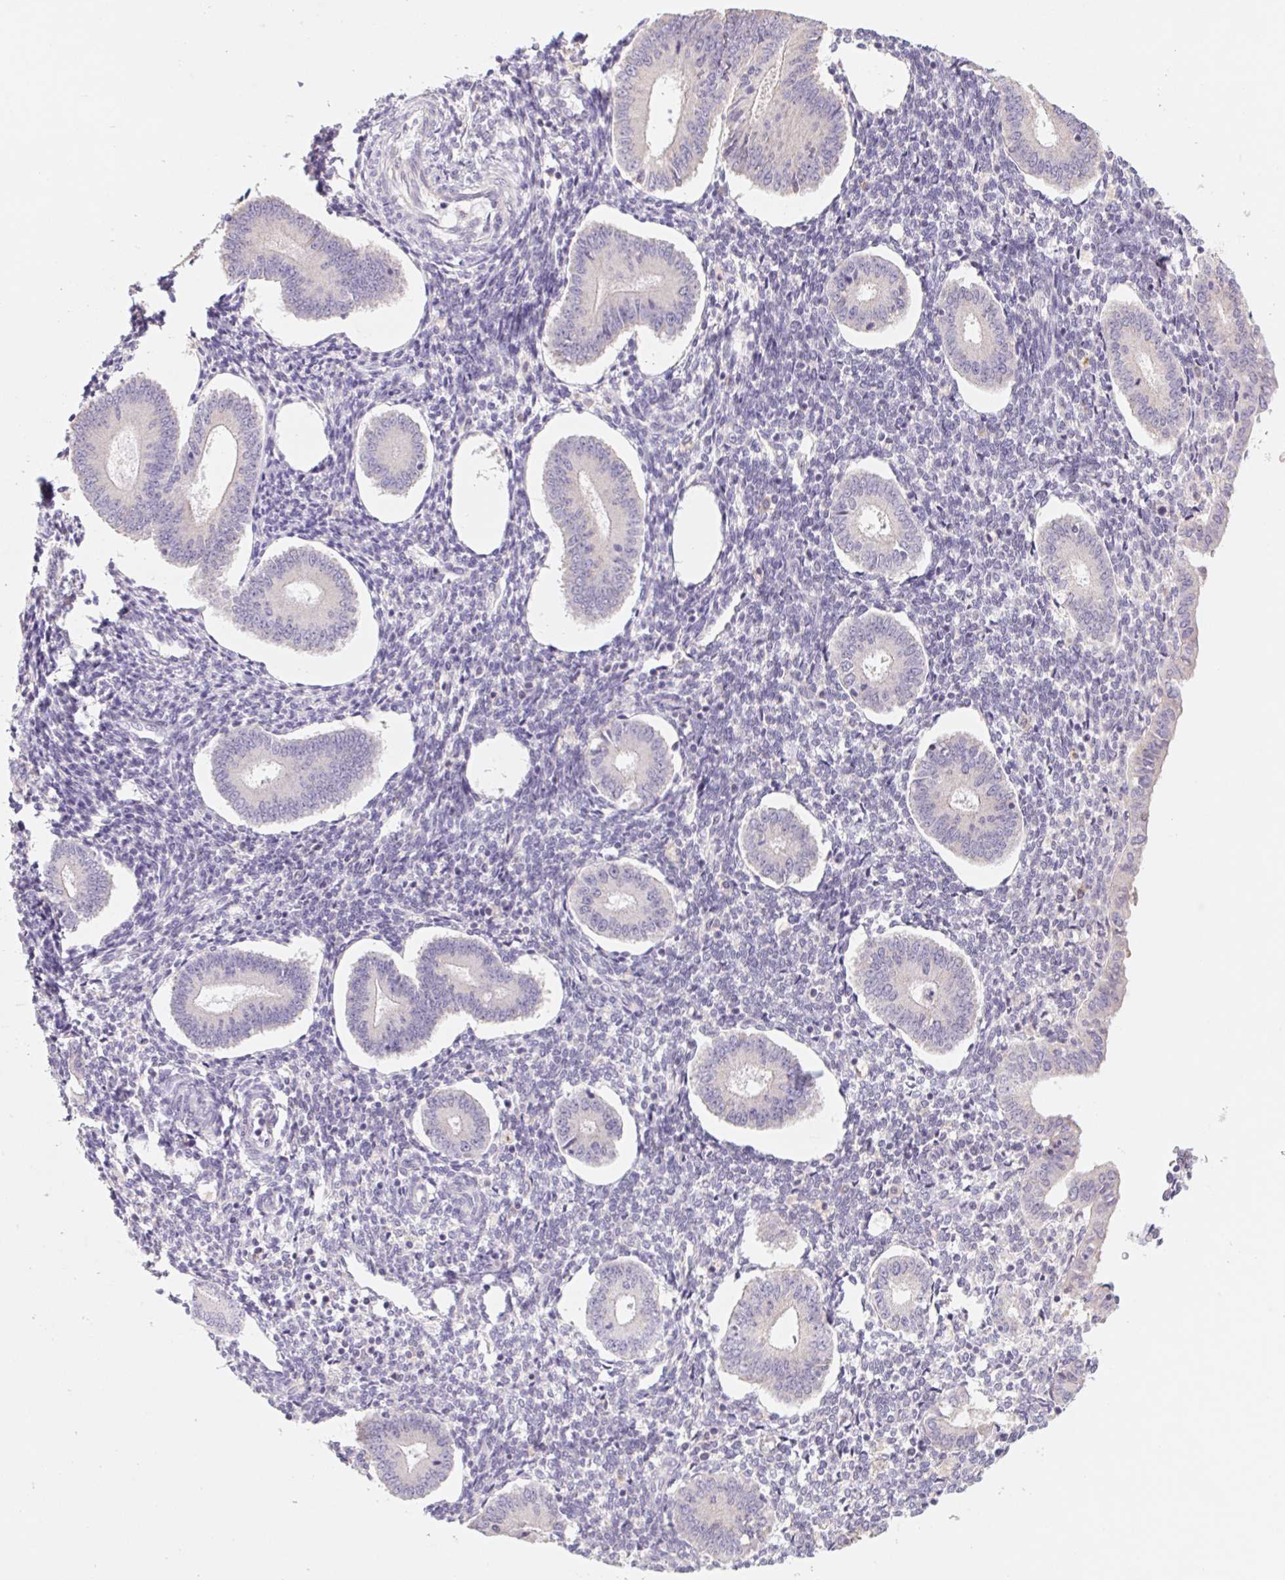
{"staining": {"intensity": "negative", "quantity": "none", "location": "none"}, "tissue": "endometrium", "cell_type": "Cells in endometrial stroma", "image_type": "normal", "snomed": [{"axis": "morphology", "description": "Normal tissue, NOS"}, {"axis": "topography", "description": "Endometrium"}], "caption": "Immunohistochemistry image of benign endometrium stained for a protein (brown), which shows no expression in cells in endometrial stroma.", "gene": "PNMA8B", "patient": {"sex": "female", "age": 40}}